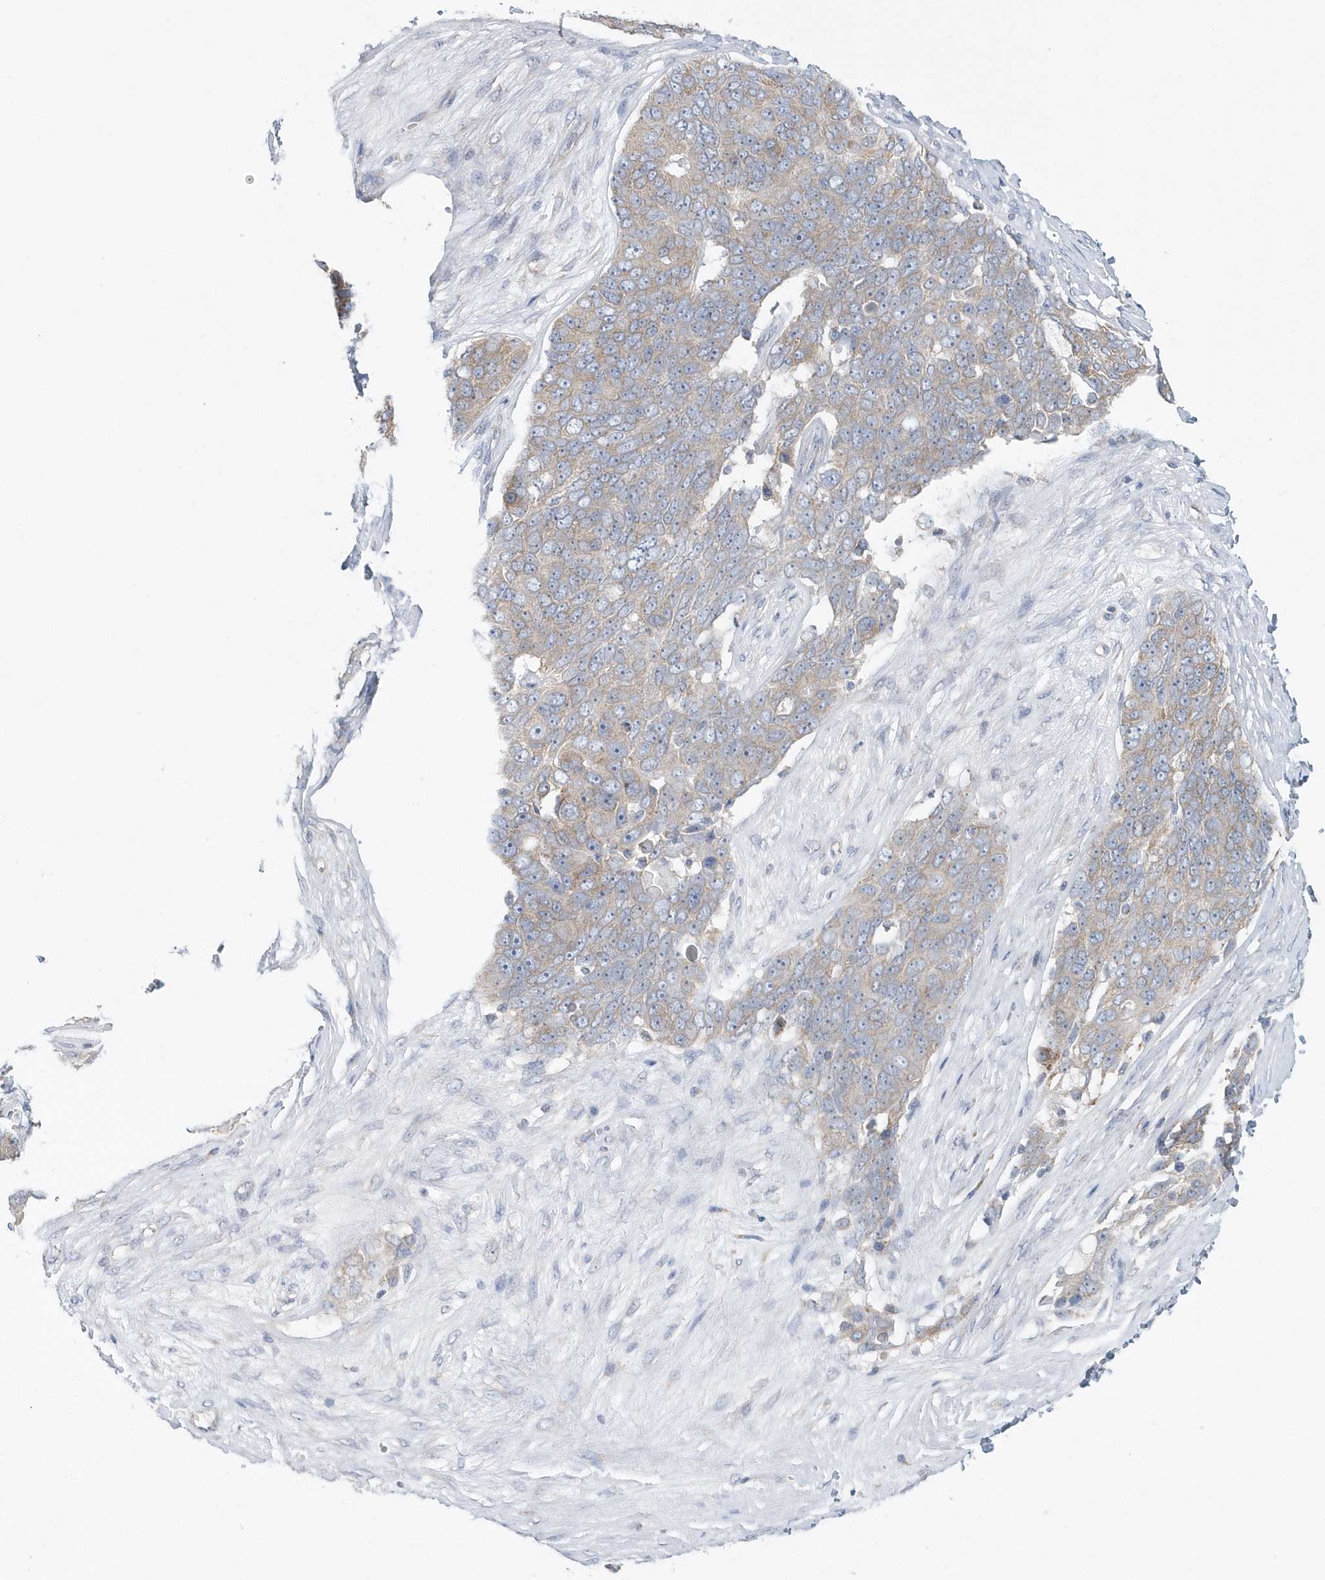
{"staining": {"intensity": "weak", "quantity": "<25%", "location": "cytoplasmic/membranous"}, "tissue": "ovarian cancer", "cell_type": "Tumor cells", "image_type": "cancer", "snomed": [{"axis": "morphology", "description": "Carcinoma, endometroid"}, {"axis": "topography", "description": "Ovary"}], "caption": "Immunohistochemistry (IHC) histopathology image of neoplastic tissue: endometroid carcinoma (ovarian) stained with DAB (3,3'-diaminobenzidine) reveals no significant protein staining in tumor cells.", "gene": "EIF3C", "patient": {"sex": "female", "age": 51}}